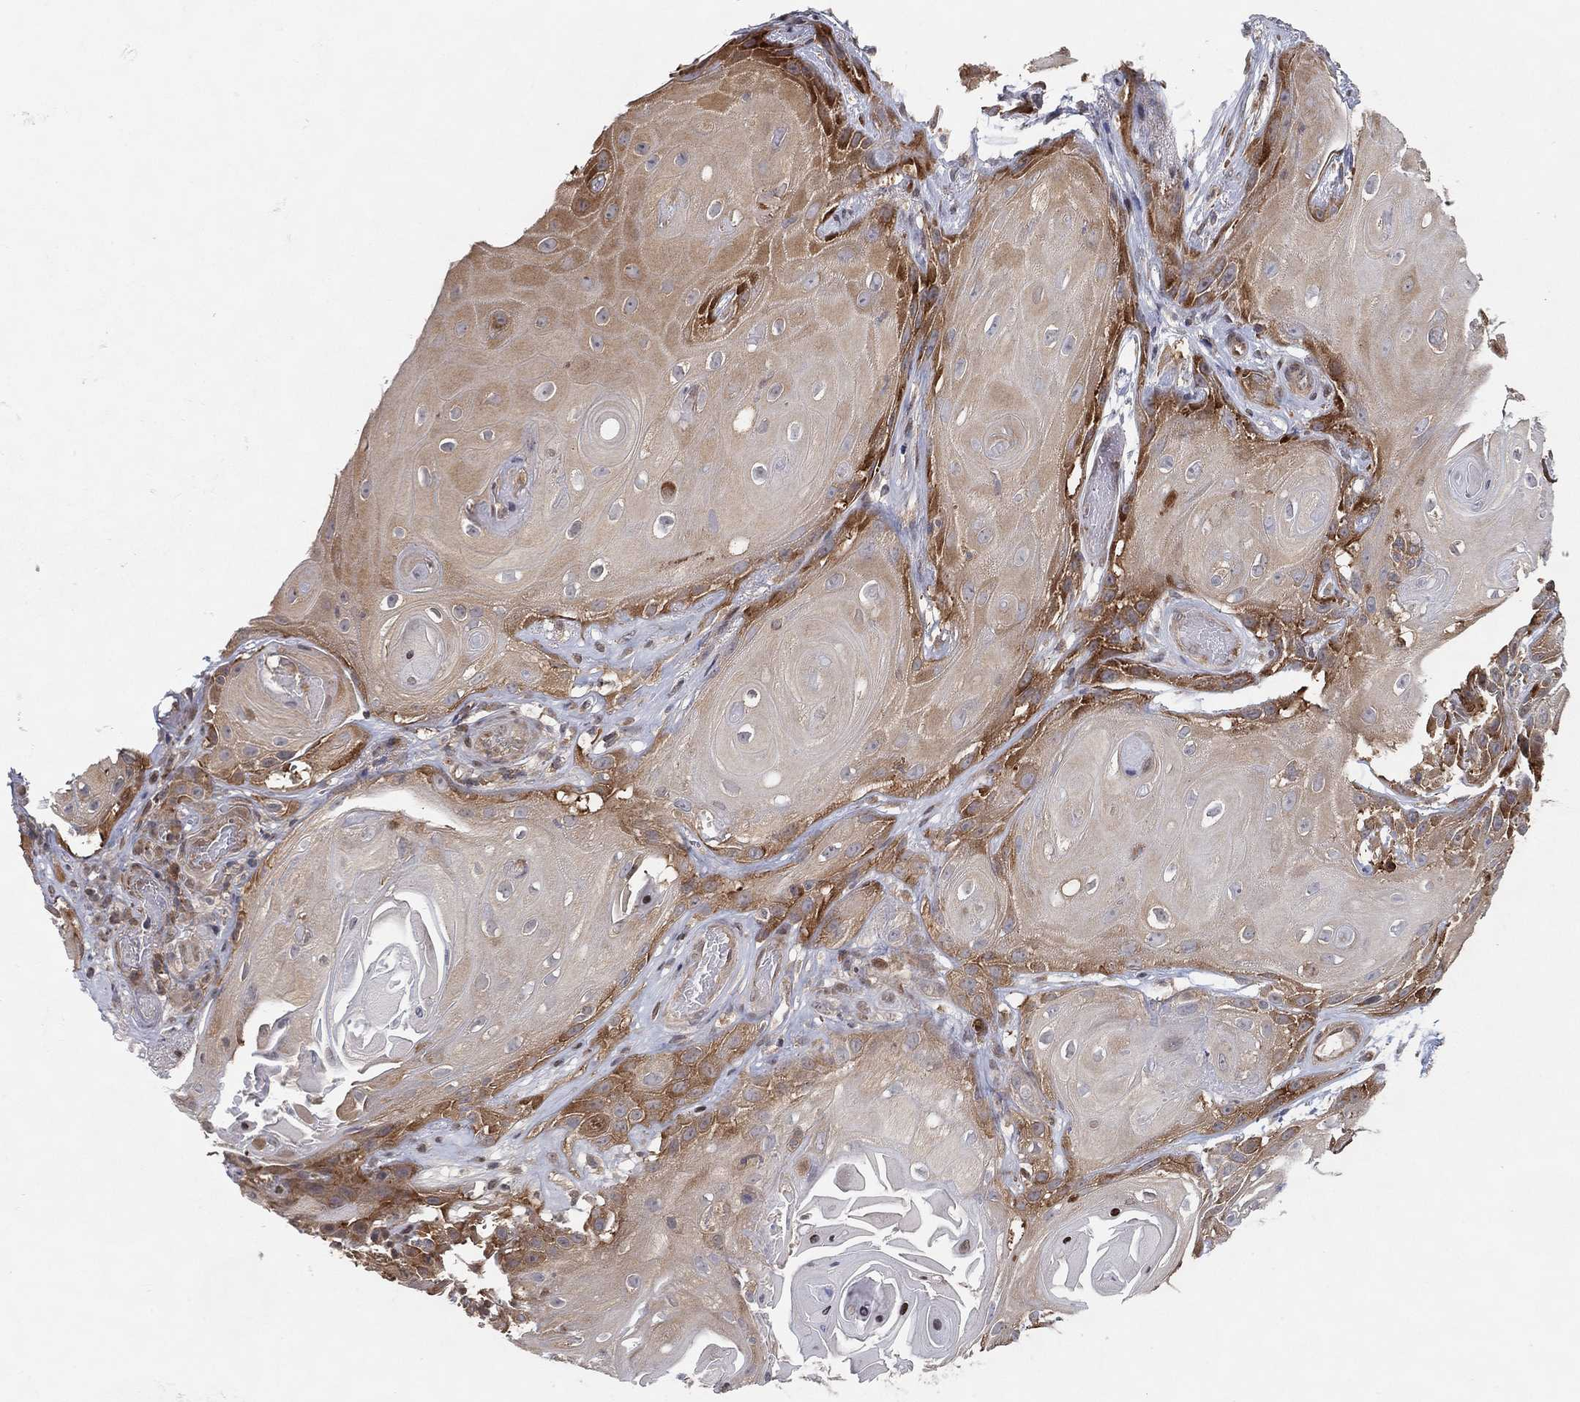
{"staining": {"intensity": "moderate", "quantity": "25%-75%", "location": "cytoplasmic/membranous"}, "tissue": "skin cancer", "cell_type": "Tumor cells", "image_type": "cancer", "snomed": [{"axis": "morphology", "description": "Squamous cell carcinoma, NOS"}, {"axis": "topography", "description": "Skin"}], "caption": "Tumor cells show medium levels of moderate cytoplasmic/membranous expression in about 25%-75% of cells in skin cancer.", "gene": "TMTC4", "patient": {"sex": "male", "age": 62}}